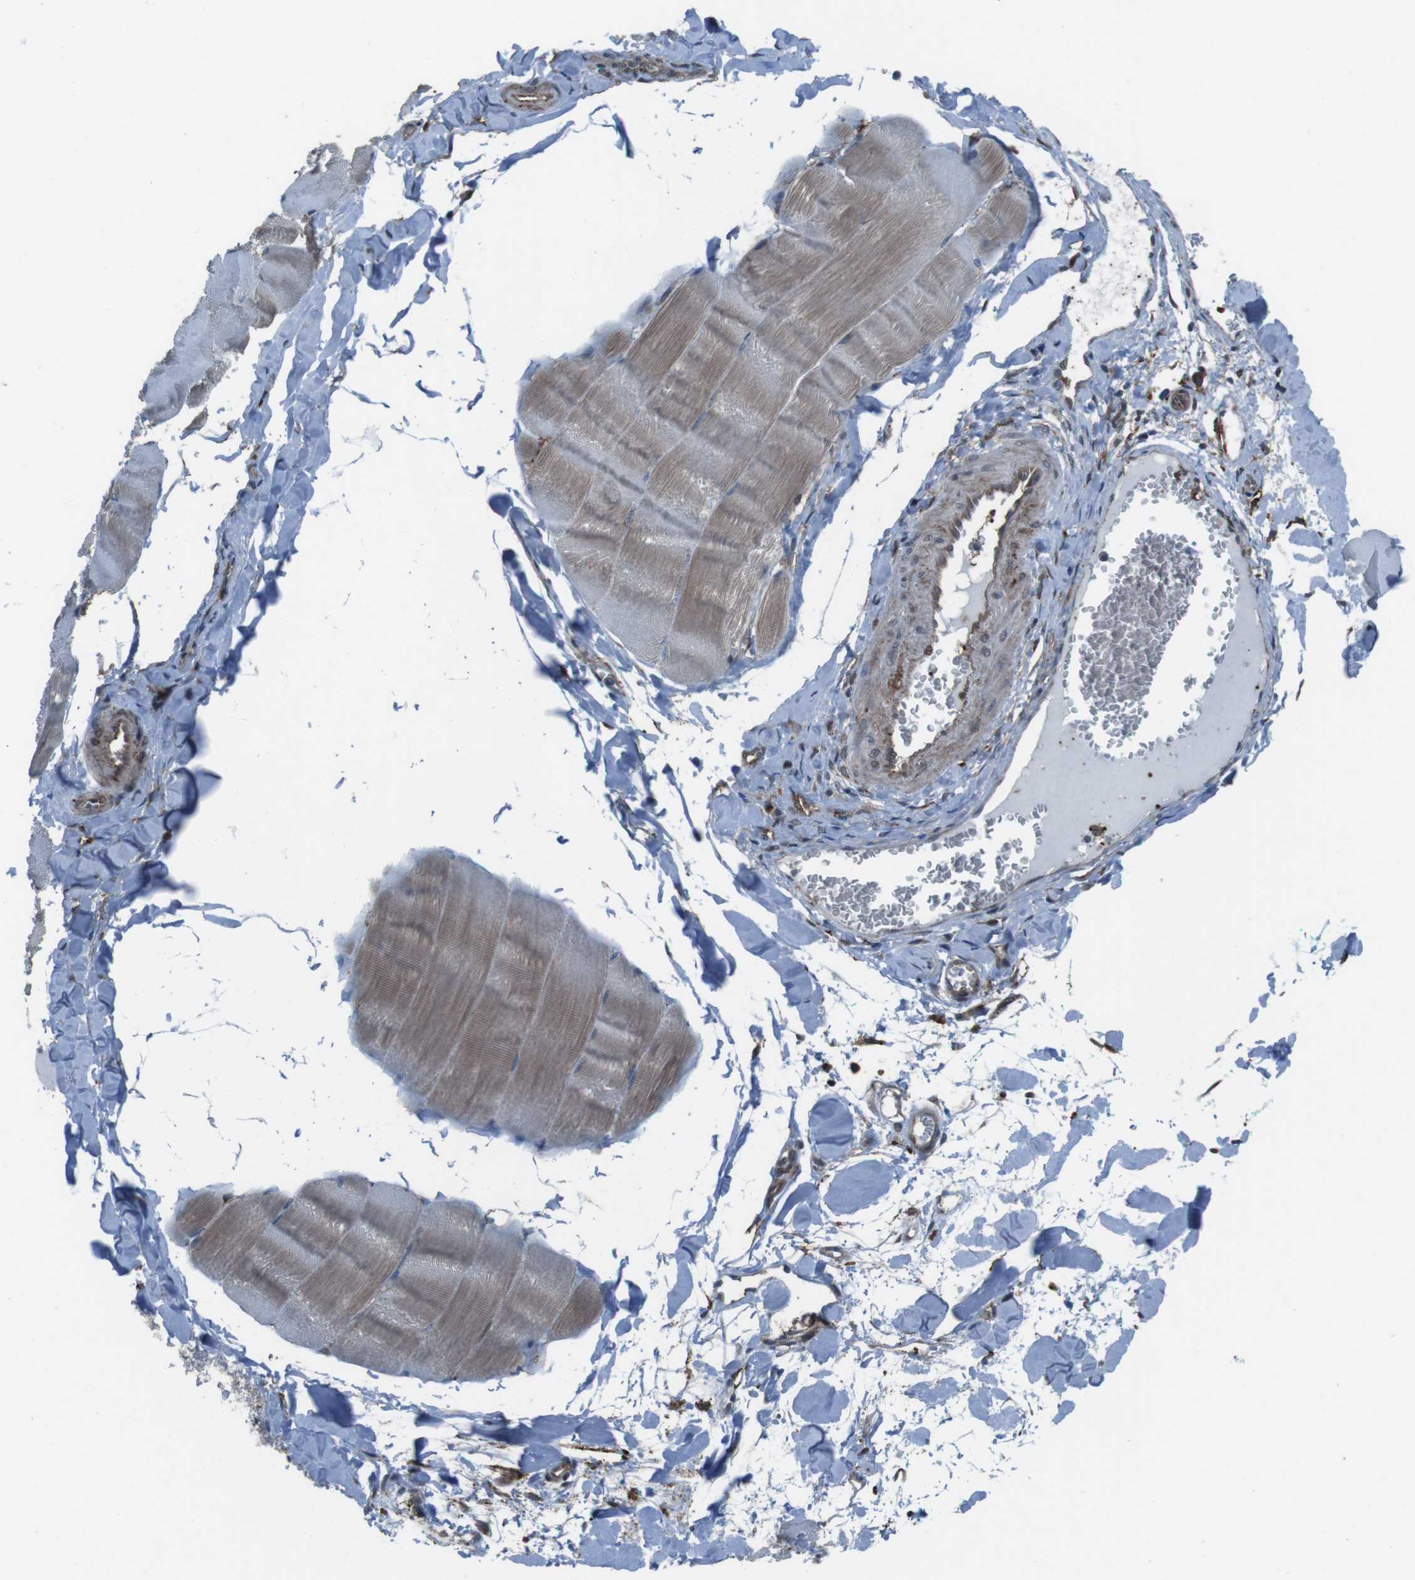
{"staining": {"intensity": "moderate", "quantity": "25%-75%", "location": "cytoplasmic/membranous"}, "tissue": "skeletal muscle", "cell_type": "Myocytes", "image_type": "normal", "snomed": [{"axis": "morphology", "description": "Normal tissue, NOS"}, {"axis": "morphology", "description": "Squamous cell carcinoma, NOS"}, {"axis": "topography", "description": "Skeletal muscle"}], "caption": "Myocytes show medium levels of moderate cytoplasmic/membranous staining in about 25%-75% of cells in normal human skeletal muscle.", "gene": "GDF10", "patient": {"sex": "male", "age": 51}}